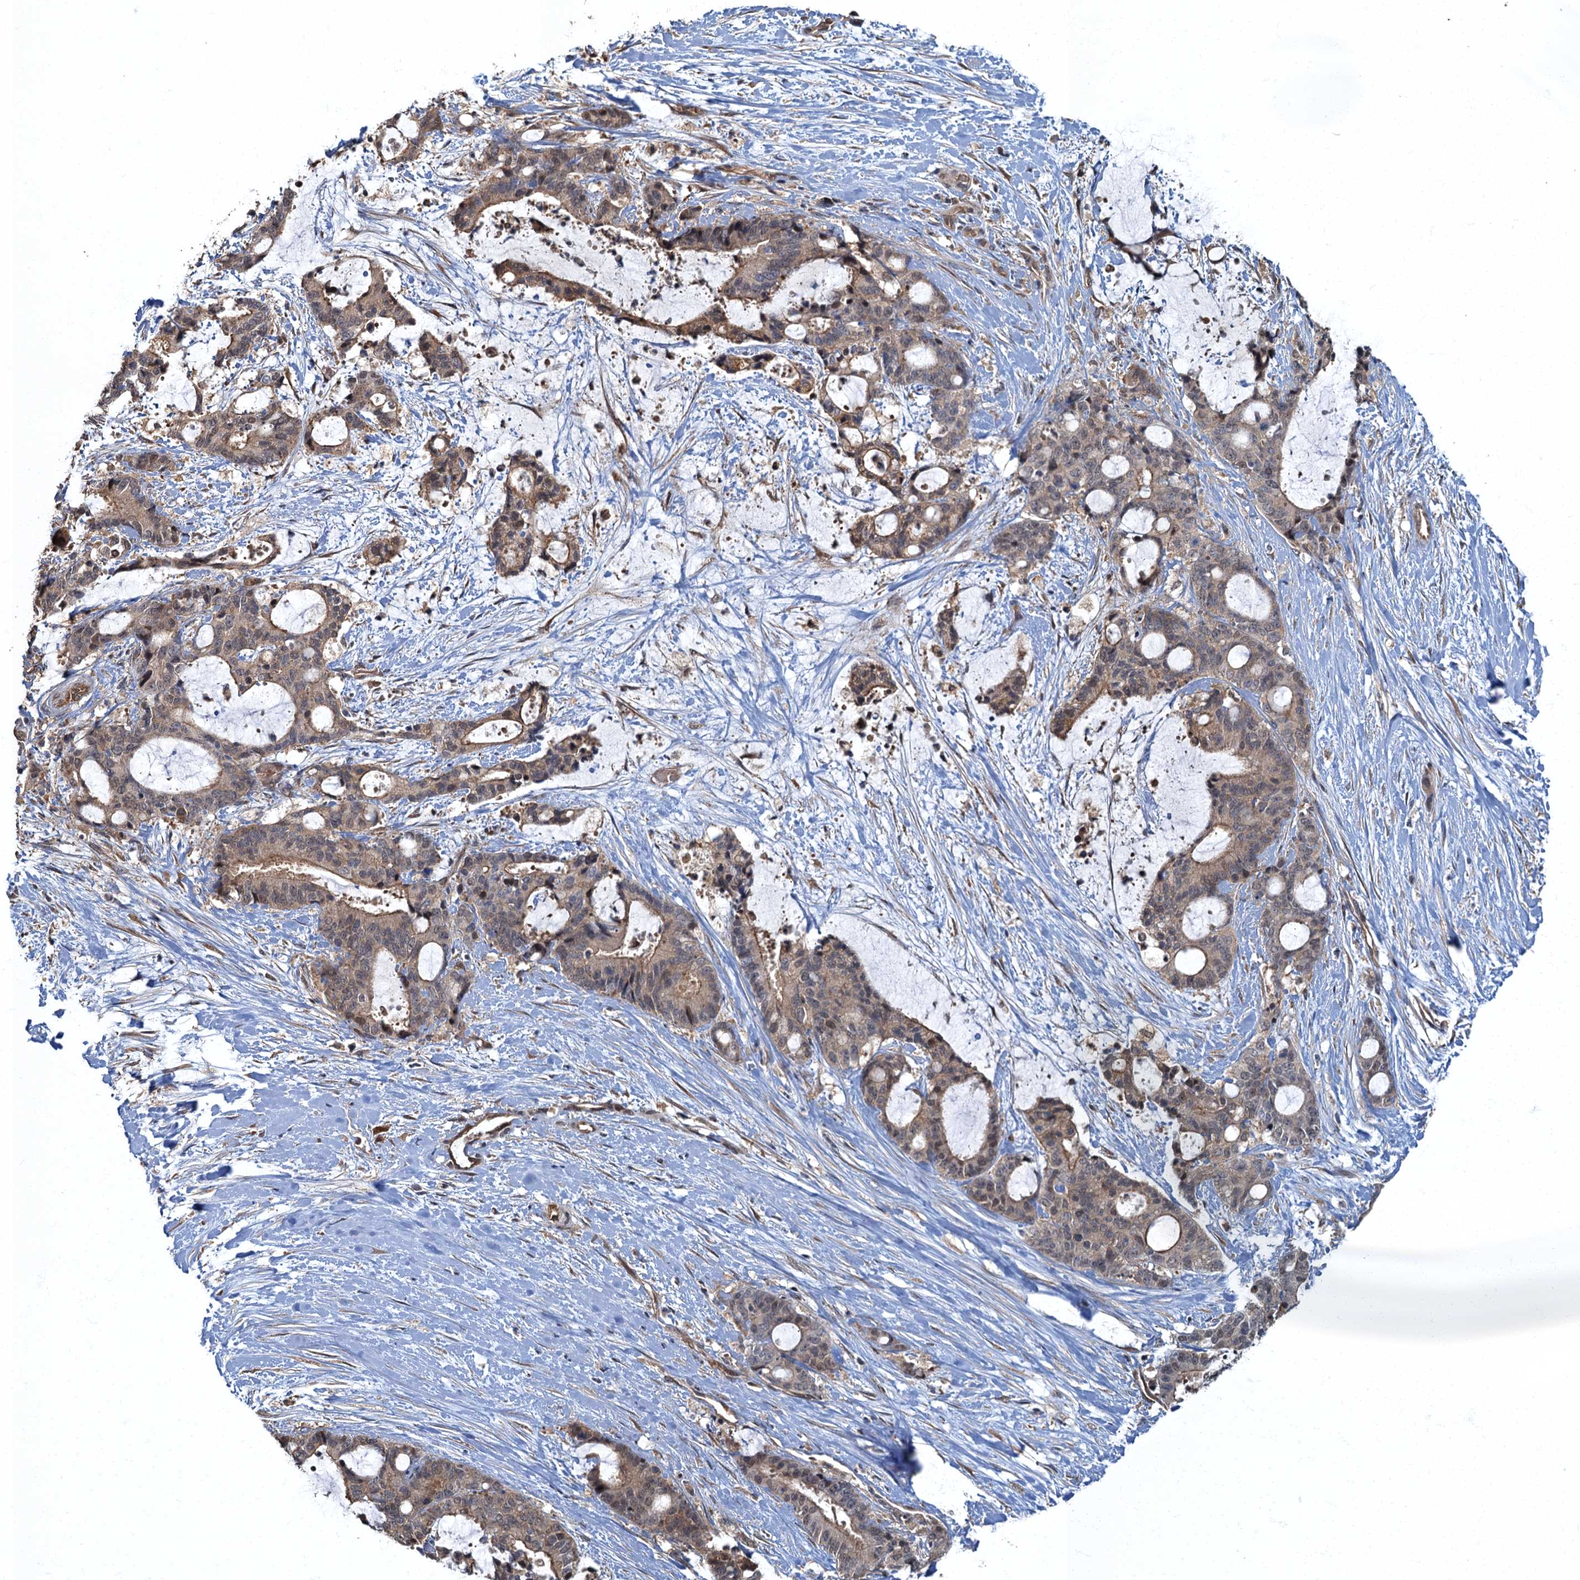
{"staining": {"intensity": "moderate", "quantity": "25%-75%", "location": "cytoplasmic/membranous,nuclear"}, "tissue": "liver cancer", "cell_type": "Tumor cells", "image_type": "cancer", "snomed": [{"axis": "morphology", "description": "Normal tissue, NOS"}, {"axis": "morphology", "description": "Cholangiocarcinoma"}, {"axis": "topography", "description": "Liver"}, {"axis": "topography", "description": "Peripheral nerve tissue"}], "caption": "A brown stain labels moderate cytoplasmic/membranous and nuclear positivity of a protein in human liver cancer tumor cells.", "gene": "TBCK", "patient": {"sex": "female", "age": 73}}